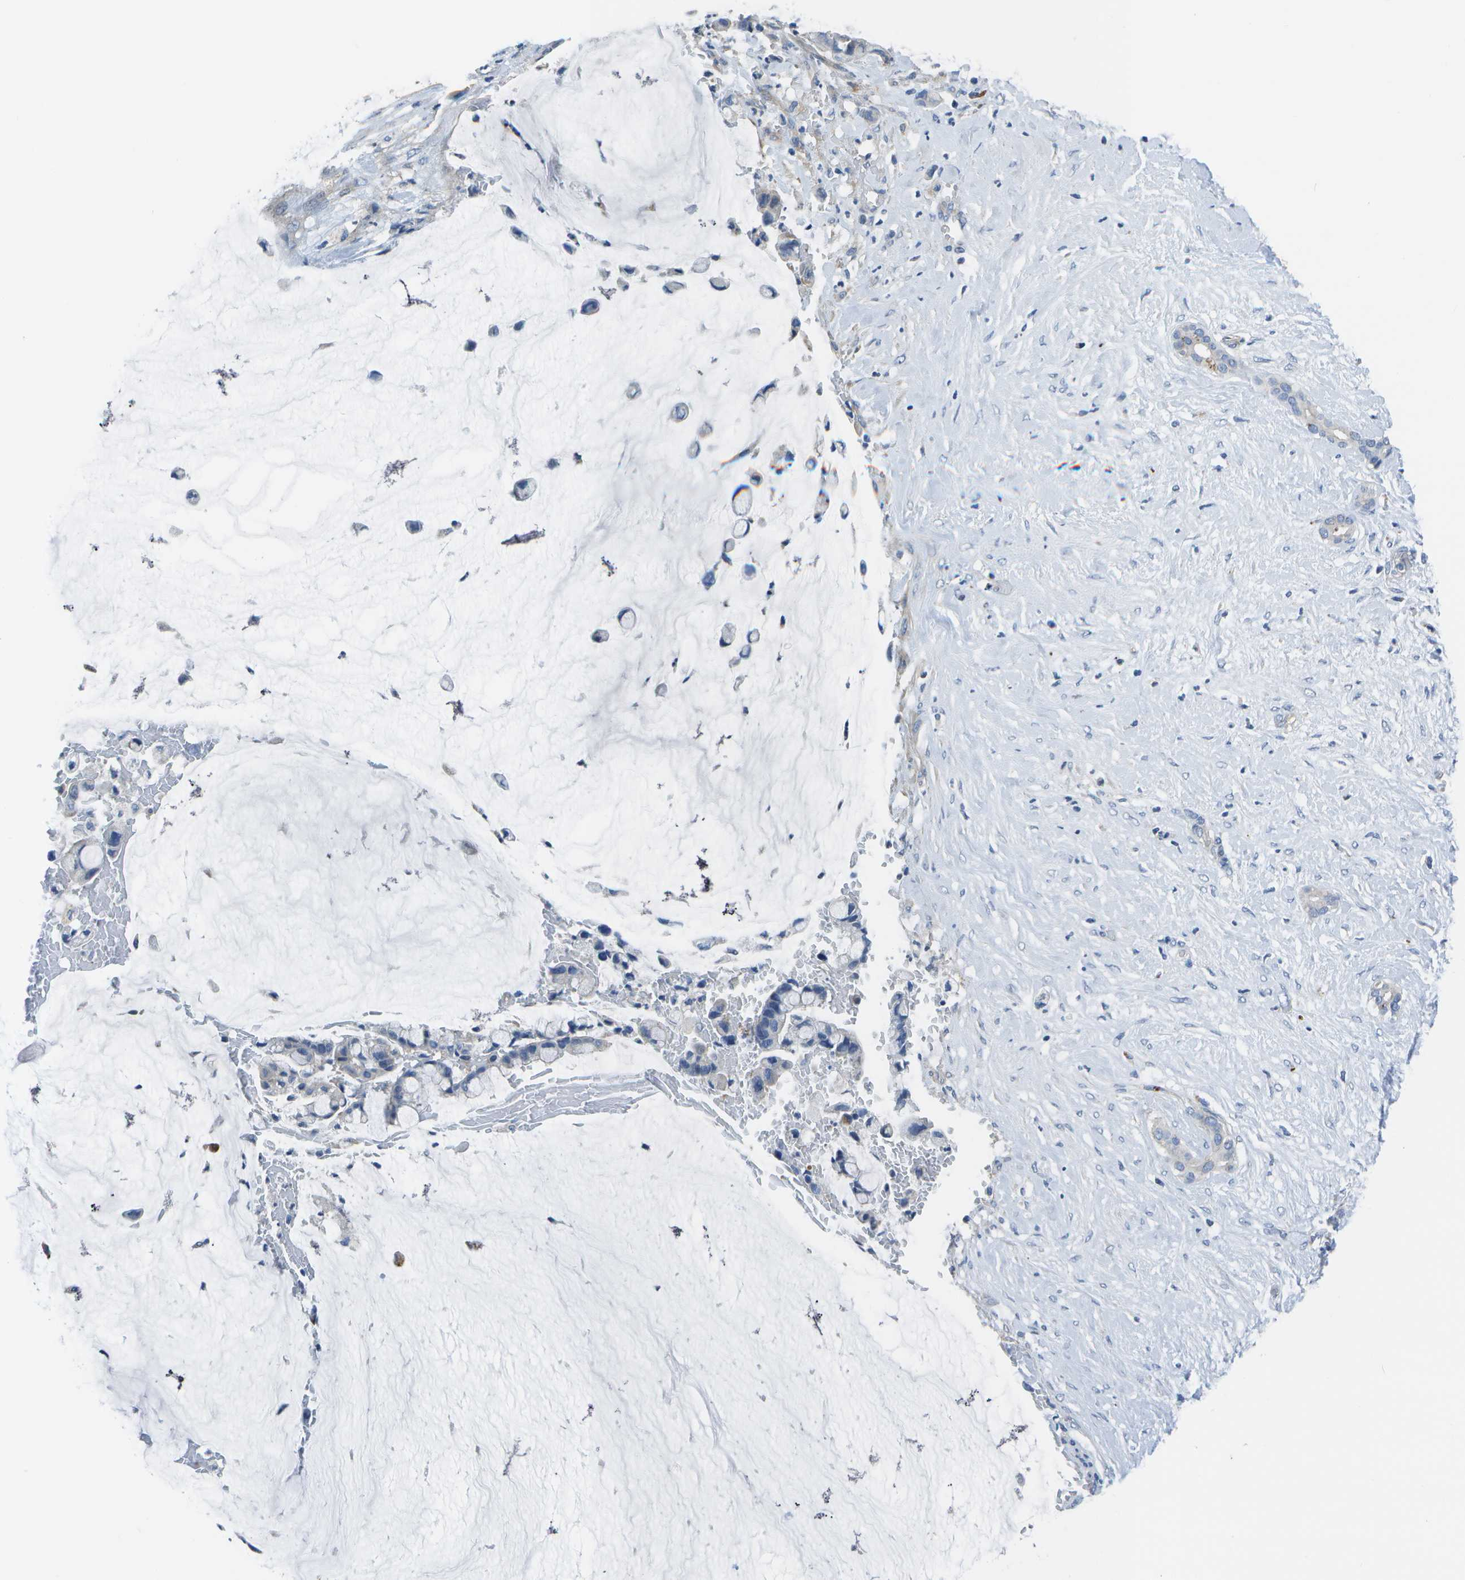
{"staining": {"intensity": "negative", "quantity": "none", "location": "none"}, "tissue": "pancreatic cancer", "cell_type": "Tumor cells", "image_type": "cancer", "snomed": [{"axis": "morphology", "description": "Adenocarcinoma, NOS"}, {"axis": "topography", "description": "Pancreas"}], "caption": "Tumor cells are negative for brown protein staining in pancreatic cancer (adenocarcinoma). (DAB (3,3'-diaminobenzidine) immunohistochemistry (IHC) with hematoxylin counter stain).", "gene": "DCT", "patient": {"sex": "male", "age": 41}}